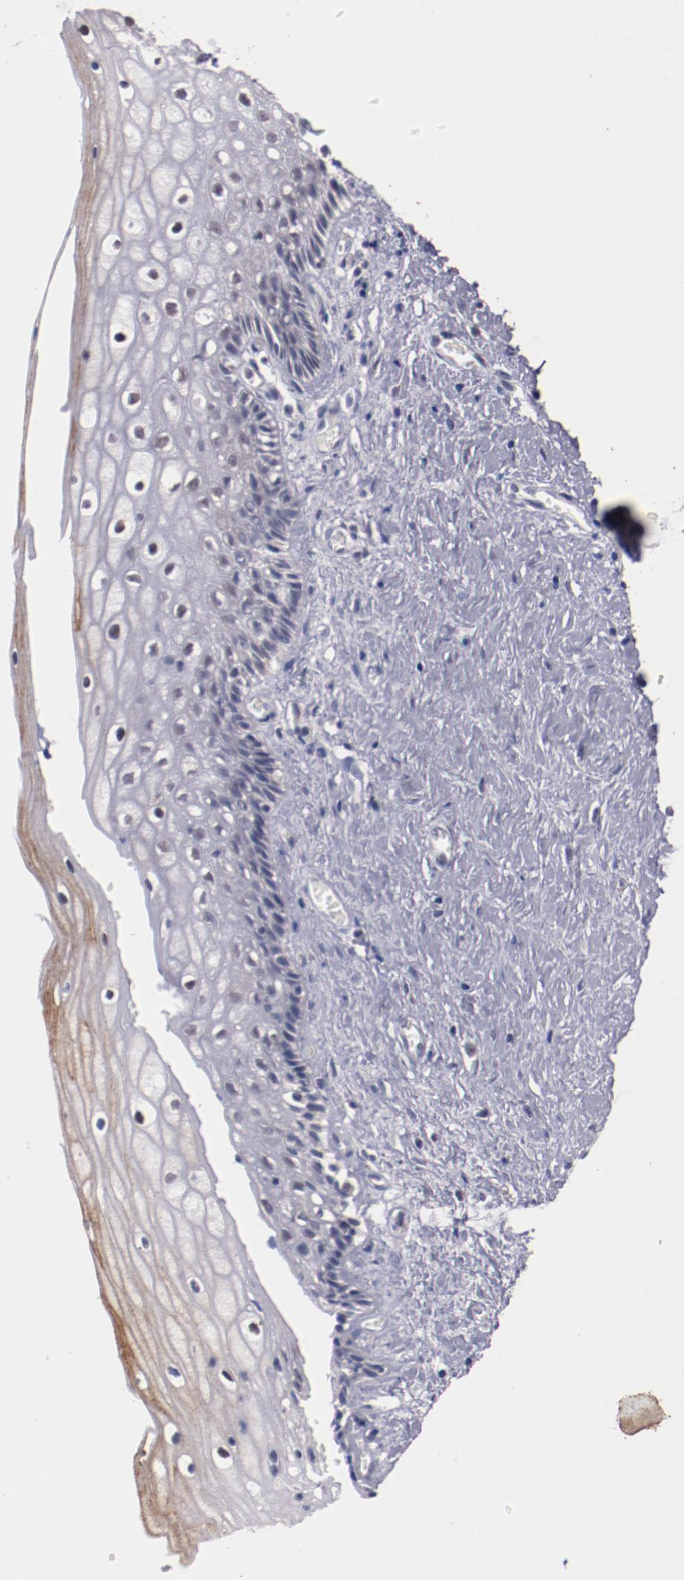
{"staining": {"intensity": "negative", "quantity": "none", "location": "none"}, "tissue": "vagina", "cell_type": "Squamous epithelial cells", "image_type": "normal", "snomed": [{"axis": "morphology", "description": "Normal tissue, NOS"}, {"axis": "topography", "description": "Vagina"}], "caption": "This is an immunohistochemistry (IHC) micrograph of normal human vagina. There is no positivity in squamous epithelial cells.", "gene": "SYP", "patient": {"sex": "female", "age": 46}}